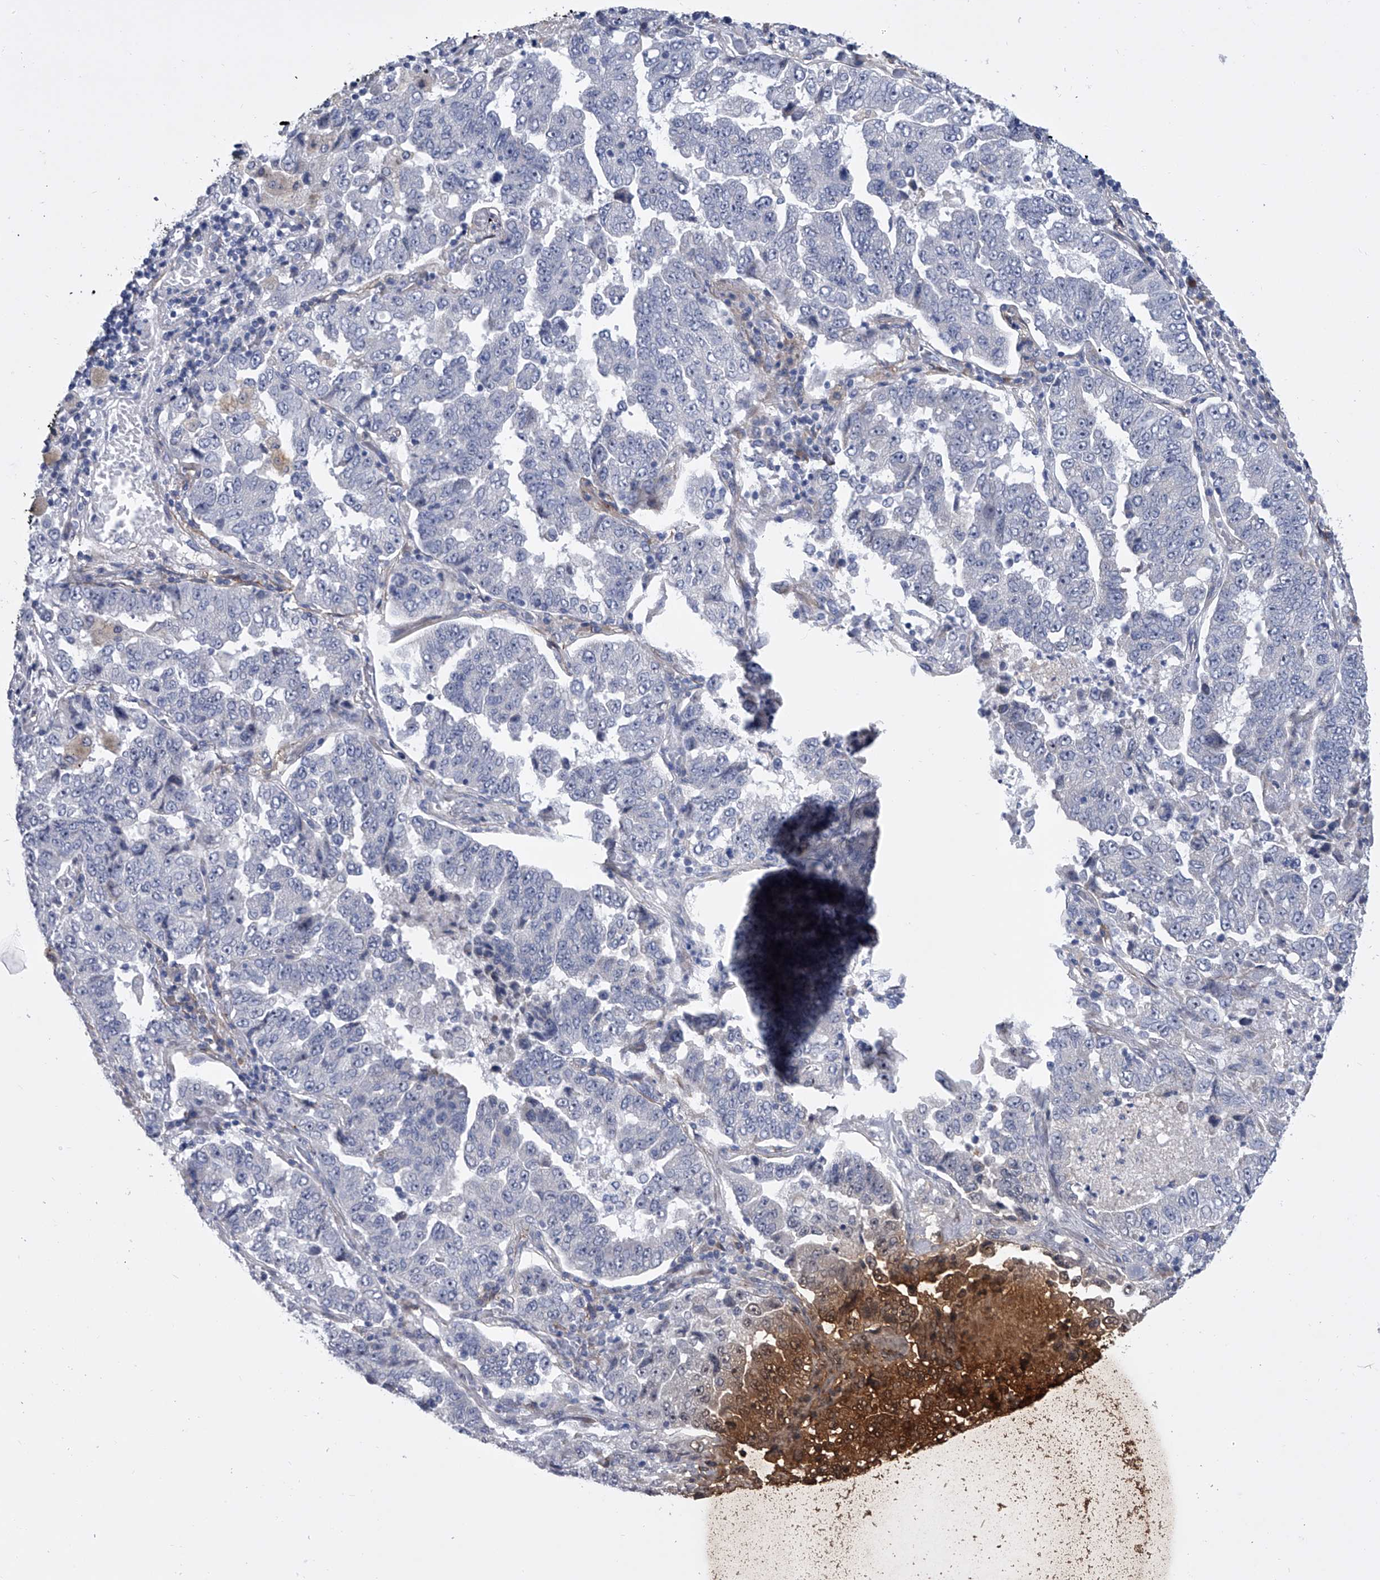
{"staining": {"intensity": "negative", "quantity": "none", "location": "none"}, "tissue": "lung cancer", "cell_type": "Tumor cells", "image_type": "cancer", "snomed": [{"axis": "morphology", "description": "Adenocarcinoma, NOS"}, {"axis": "topography", "description": "Lung"}], "caption": "An immunohistochemistry (IHC) micrograph of lung cancer (adenocarcinoma) is shown. There is no staining in tumor cells of lung cancer (adenocarcinoma).", "gene": "ALG14", "patient": {"sex": "female", "age": 51}}